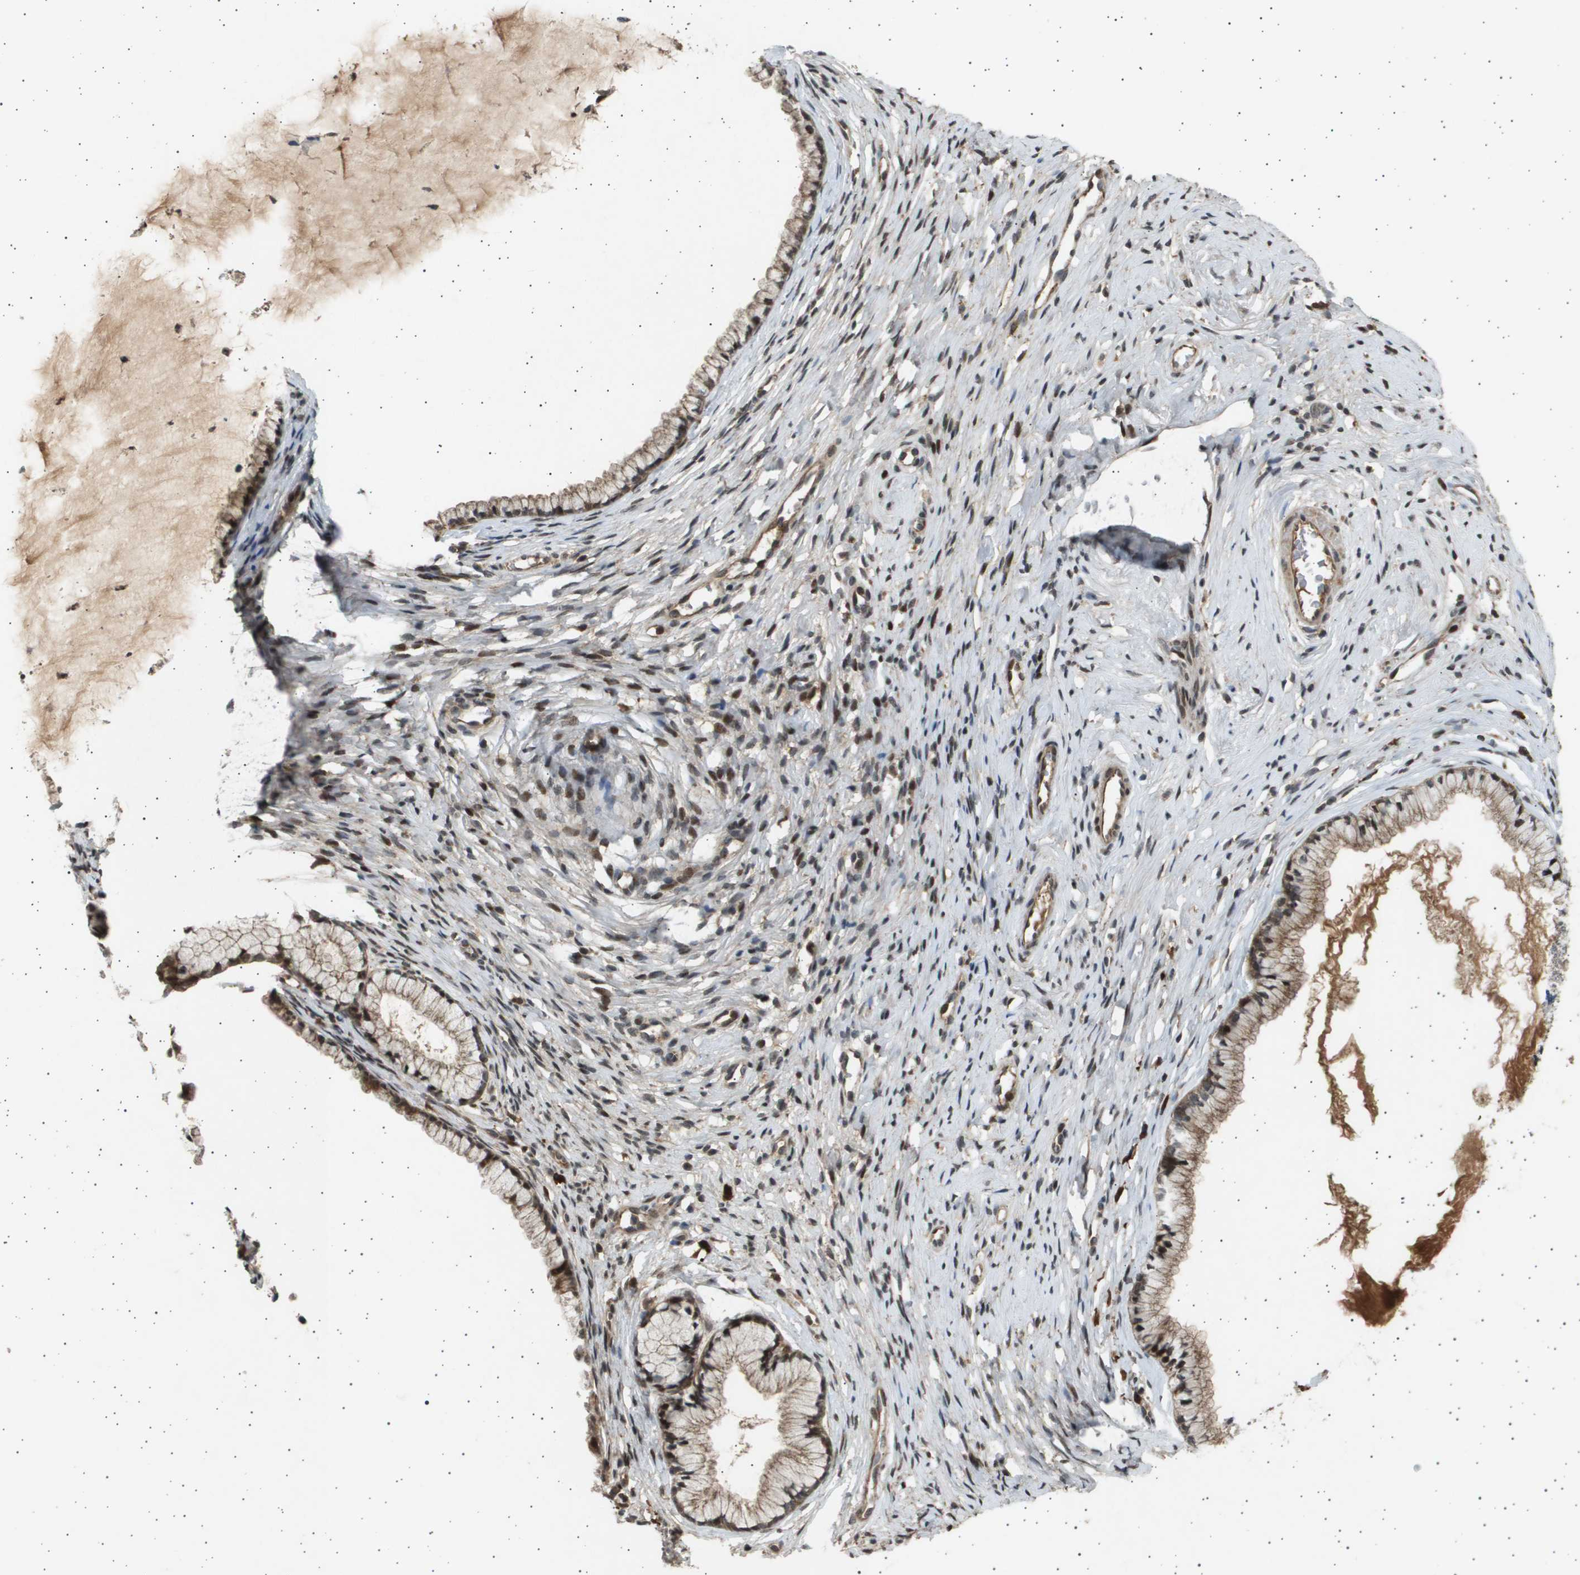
{"staining": {"intensity": "moderate", "quantity": ">75%", "location": "cytoplasmic/membranous"}, "tissue": "cervix", "cell_type": "Glandular cells", "image_type": "normal", "snomed": [{"axis": "morphology", "description": "Normal tissue, NOS"}, {"axis": "topography", "description": "Cervix"}], "caption": "An IHC image of normal tissue is shown. Protein staining in brown highlights moderate cytoplasmic/membranous positivity in cervix within glandular cells.", "gene": "TNRC6A", "patient": {"sex": "female", "age": 77}}